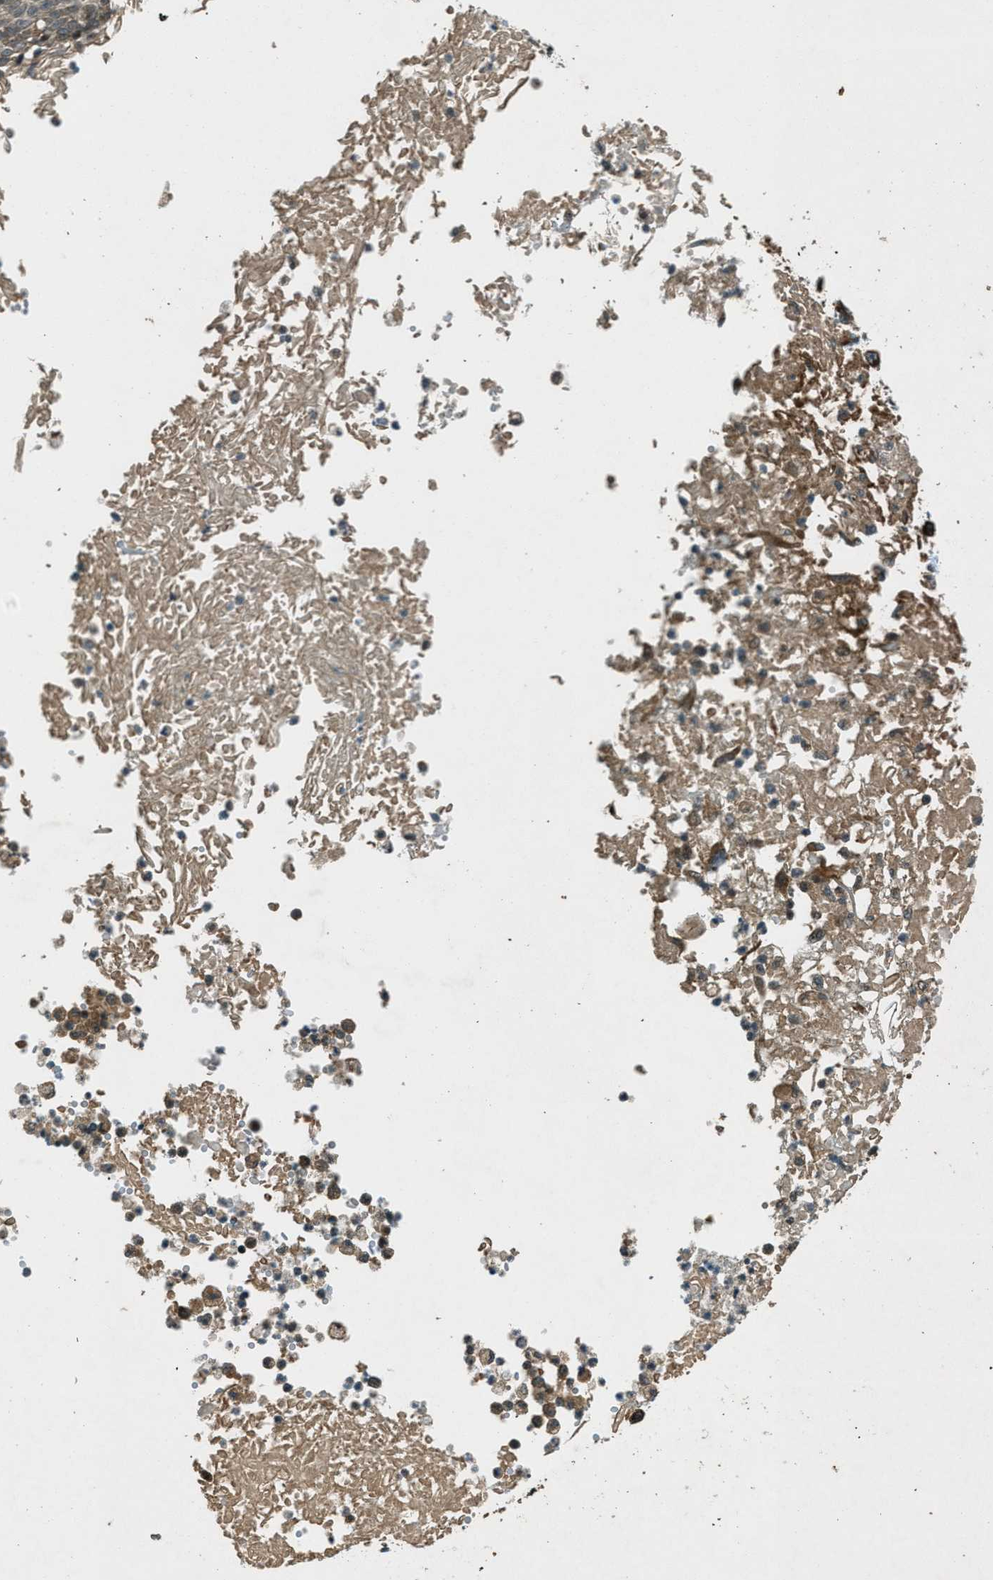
{"staining": {"intensity": "weak", "quantity": ">75%", "location": "cytoplasmic/membranous,nuclear"}, "tissue": "skin cancer", "cell_type": "Tumor cells", "image_type": "cancer", "snomed": [{"axis": "morphology", "description": "Normal tissue, NOS"}, {"axis": "morphology", "description": "Basal cell carcinoma"}, {"axis": "topography", "description": "Skin"}], "caption": "Human skin cancer stained for a protein (brown) reveals weak cytoplasmic/membranous and nuclear positive positivity in about >75% of tumor cells.", "gene": "EIF2AK3", "patient": {"sex": "male", "age": 87}}